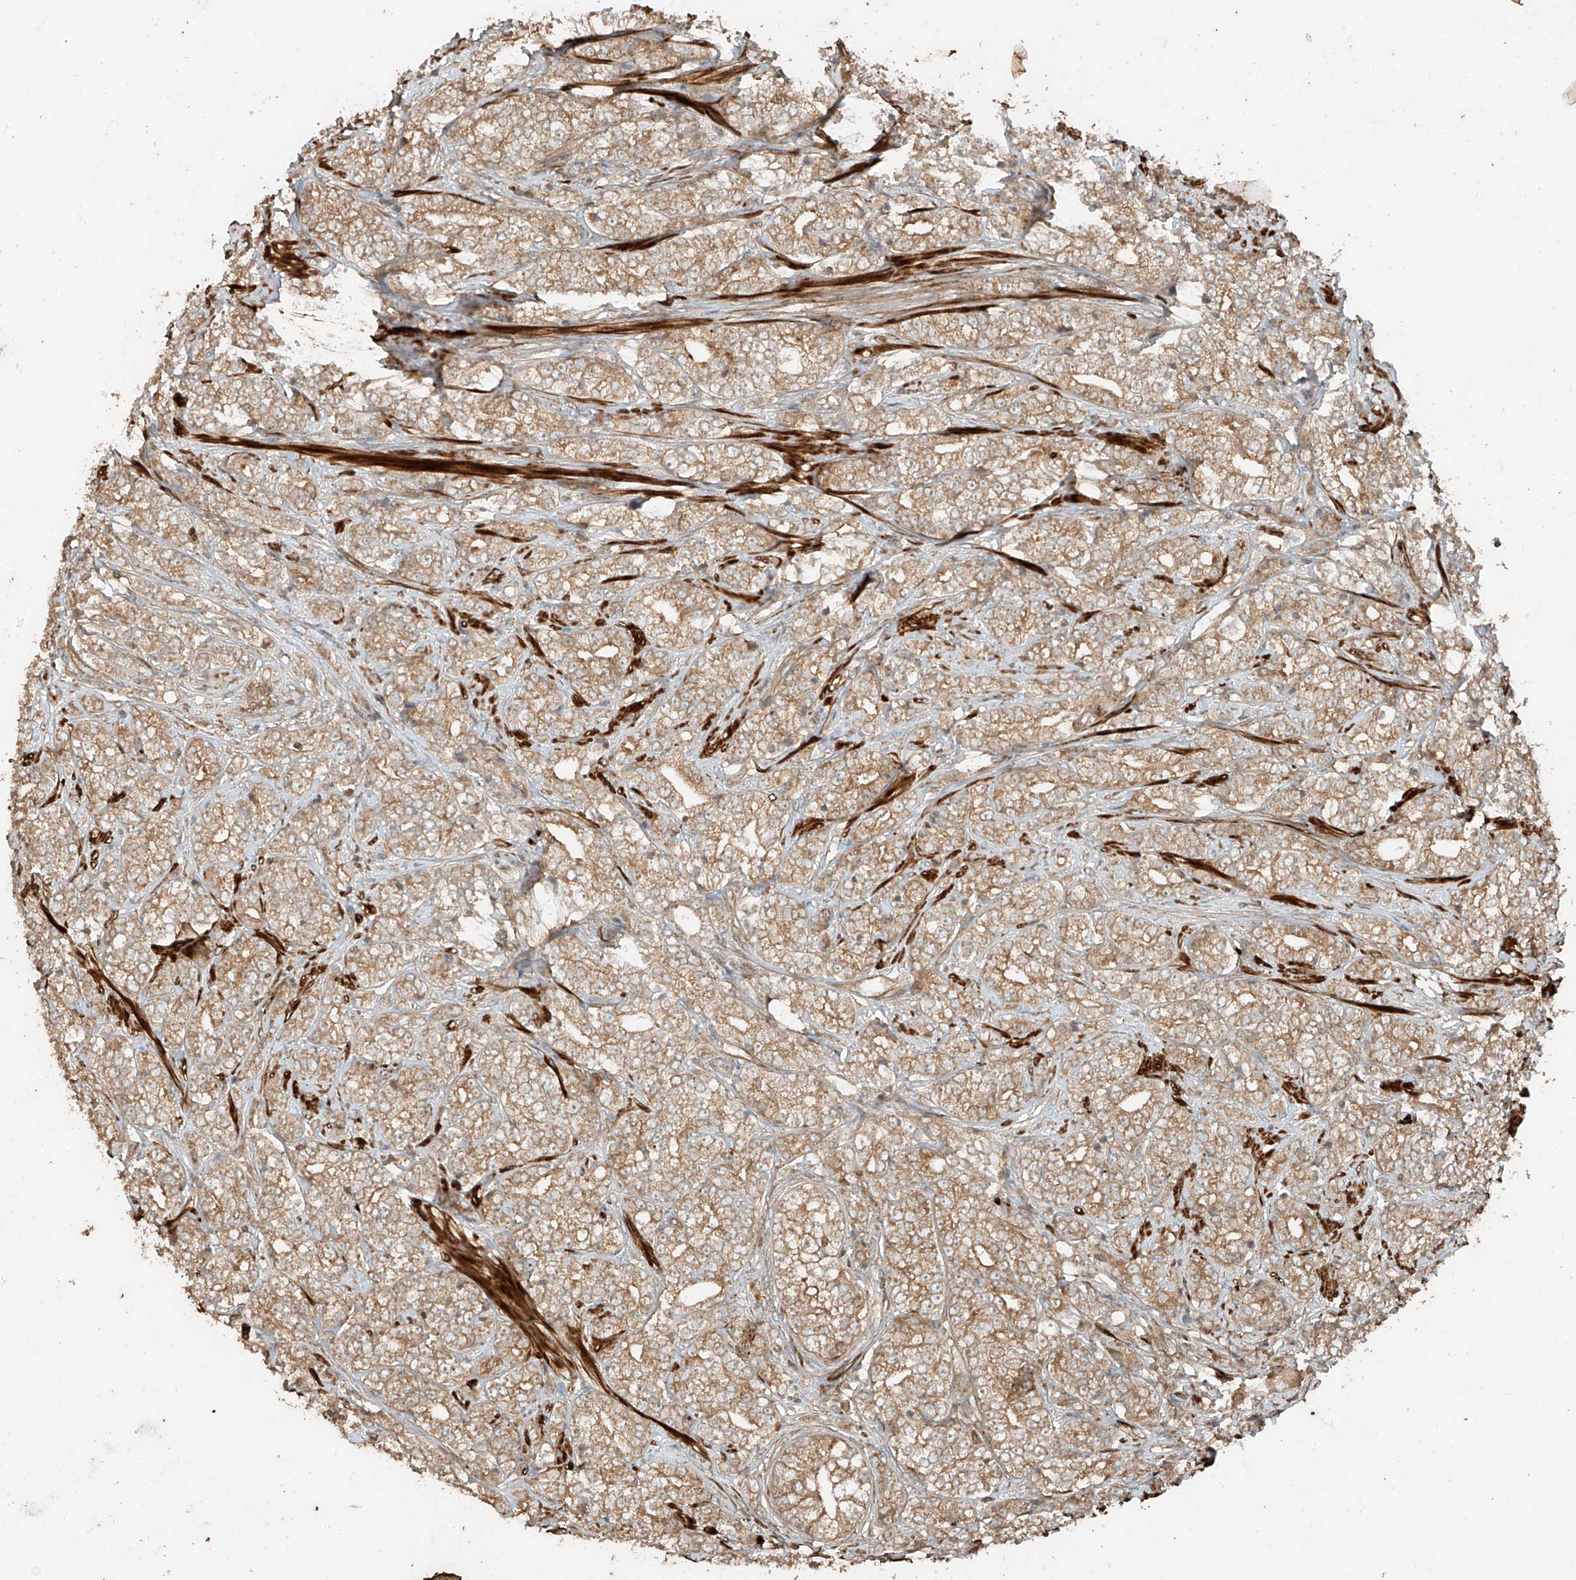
{"staining": {"intensity": "weak", "quantity": ">75%", "location": "cytoplasmic/membranous"}, "tissue": "prostate cancer", "cell_type": "Tumor cells", "image_type": "cancer", "snomed": [{"axis": "morphology", "description": "Adenocarcinoma, High grade"}, {"axis": "topography", "description": "Prostate"}], "caption": "Prostate cancer stained for a protein exhibits weak cytoplasmic/membranous positivity in tumor cells. (brown staining indicates protein expression, while blue staining denotes nuclei).", "gene": "ANKZF1", "patient": {"sex": "male", "age": 69}}